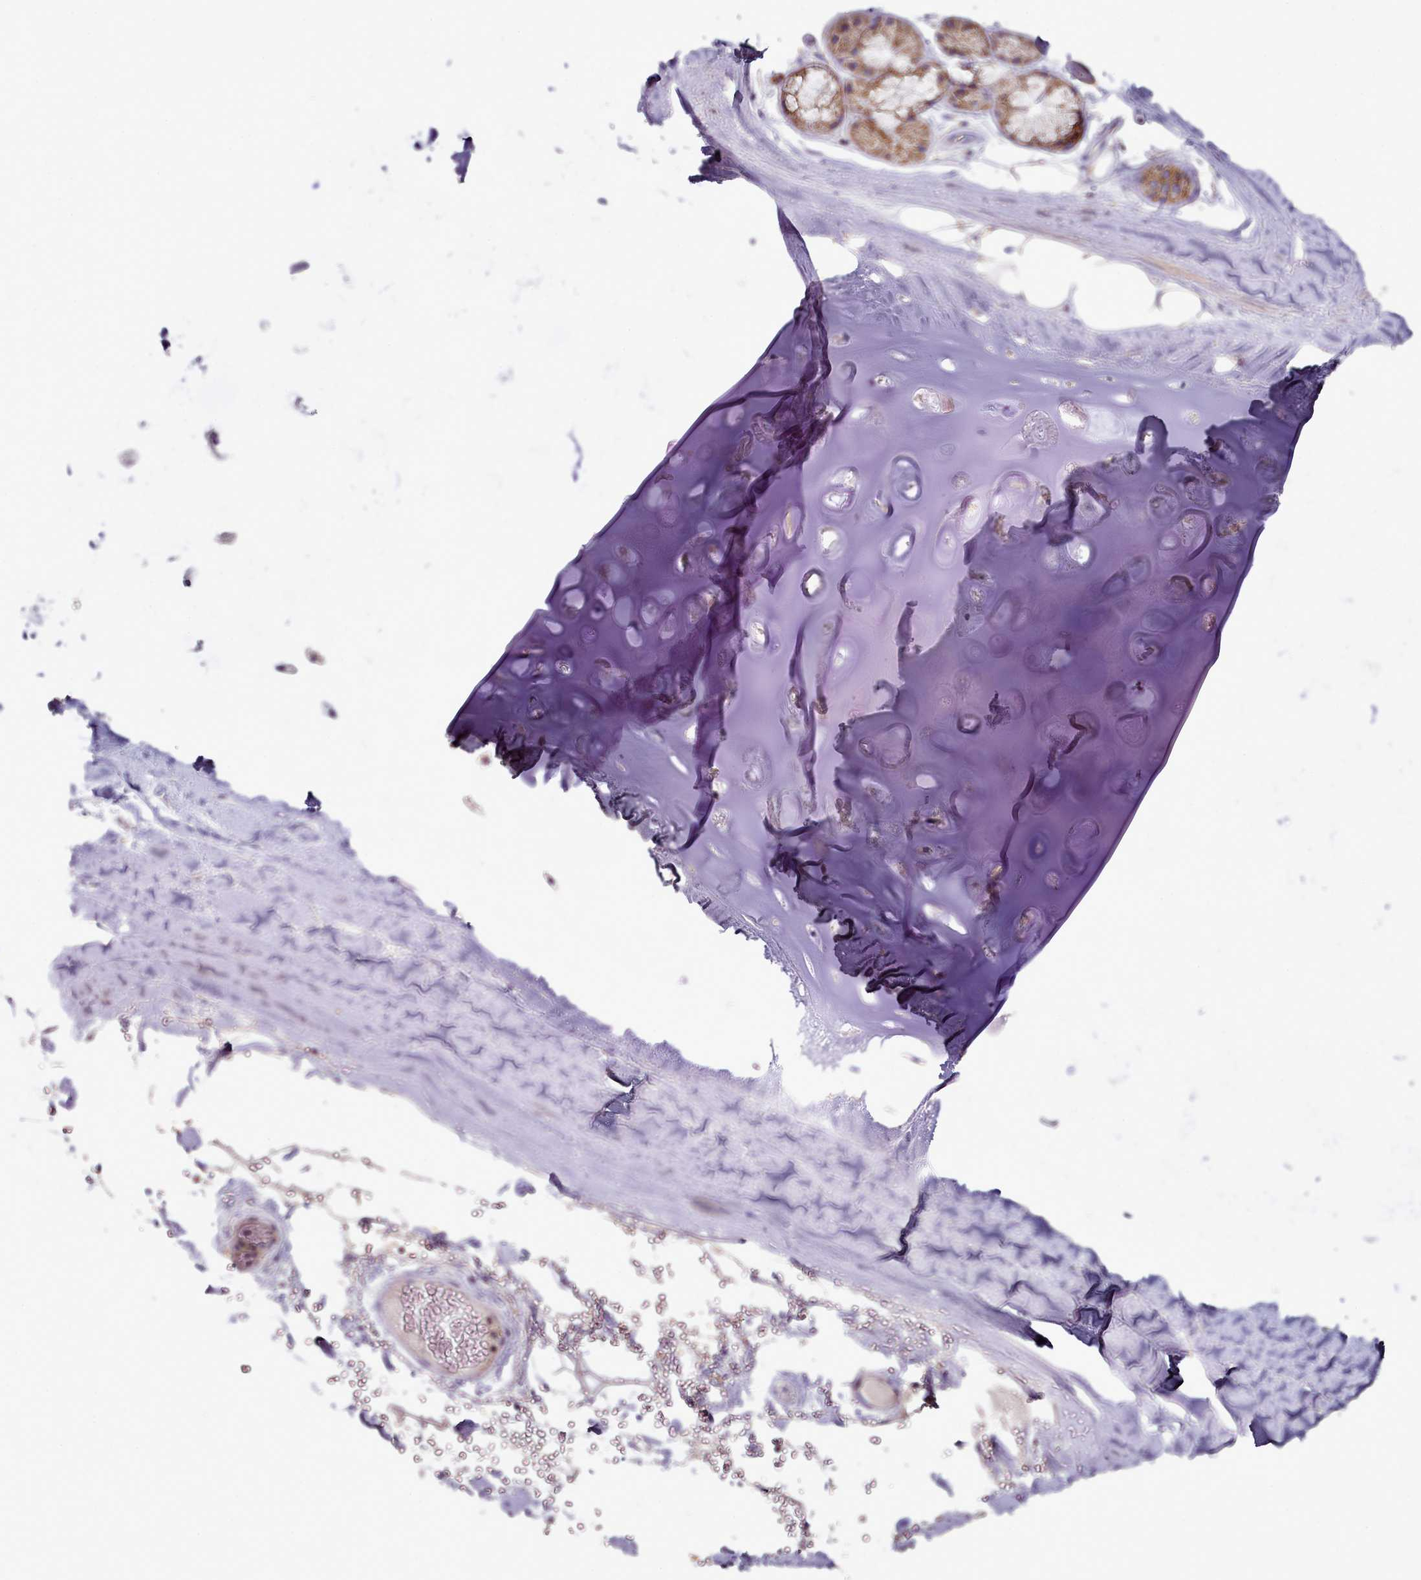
{"staining": {"intensity": "weak", "quantity": "25%-75%", "location": "cytoplasmic/membranous"}, "tissue": "adipose tissue", "cell_type": "Adipocytes", "image_type": "normal", "snomed": [{"axis": "morphology", "description": "Normal tissue, NOS"}, {"axis": "morphology", "description": "Squamous cell carcinoma, NOS"}, {"axis": "topography", "description": "Lymph node"}, {"axis": "topography", "description": "Bronchus"}, {"axis": "topography", "description": "Lung"}], "caption": "Immunohistochemistry of unremarkable human adipose tissue displays low levels of weak cytoplasmic/membranous staining in approximately 25%-75% of adipocytes. The protein of interest is stained brown, and the nuclei are stained in blue (DAB (3,3'-diaminobenzidine) IHC with brightfield microscopy, high magnification).", "gene": "ACSS1", "patient": {"sex": "male", "age": 66}}